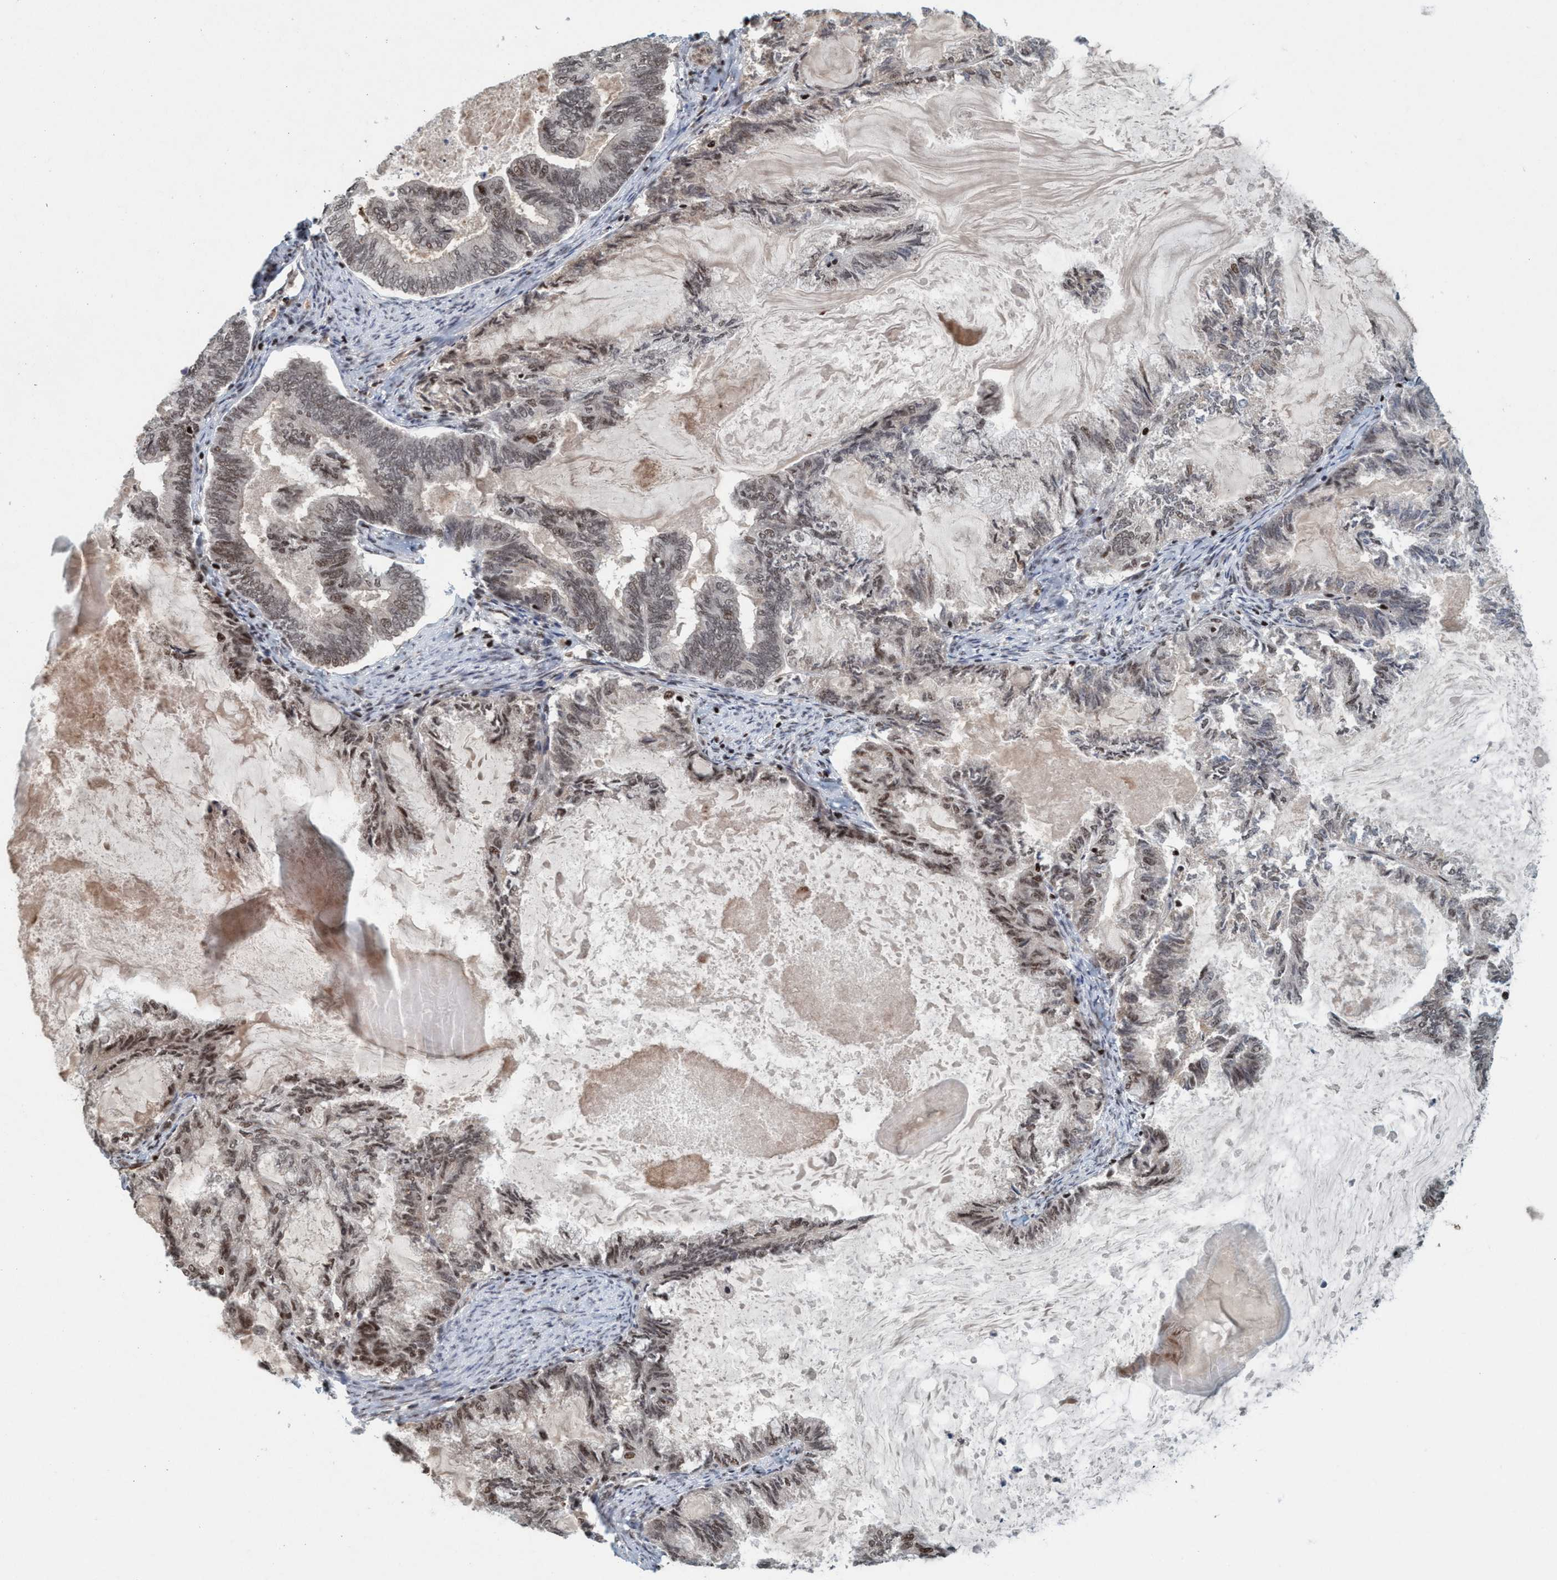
{"staining": {"intensity": "strong", "quantity": "<25%", "location": "nuclear"}, "tissue": "endometrial cancer", "cell_type": "Tumor cells", "image_type": "cancer", "snomed": [{"axis": "morphology", "description": "Adenocarcinoma, NOS"}, {"axis": "topography", "description": "Endometrium"}], "caption": "This is a photomicrograph of IHC staining of endometrial adenocarcinoma, which shows strong expression in the nuclear of tumor cells.", "gene": "SMCR8", "patient": {"sex": "female", "age": 86}}